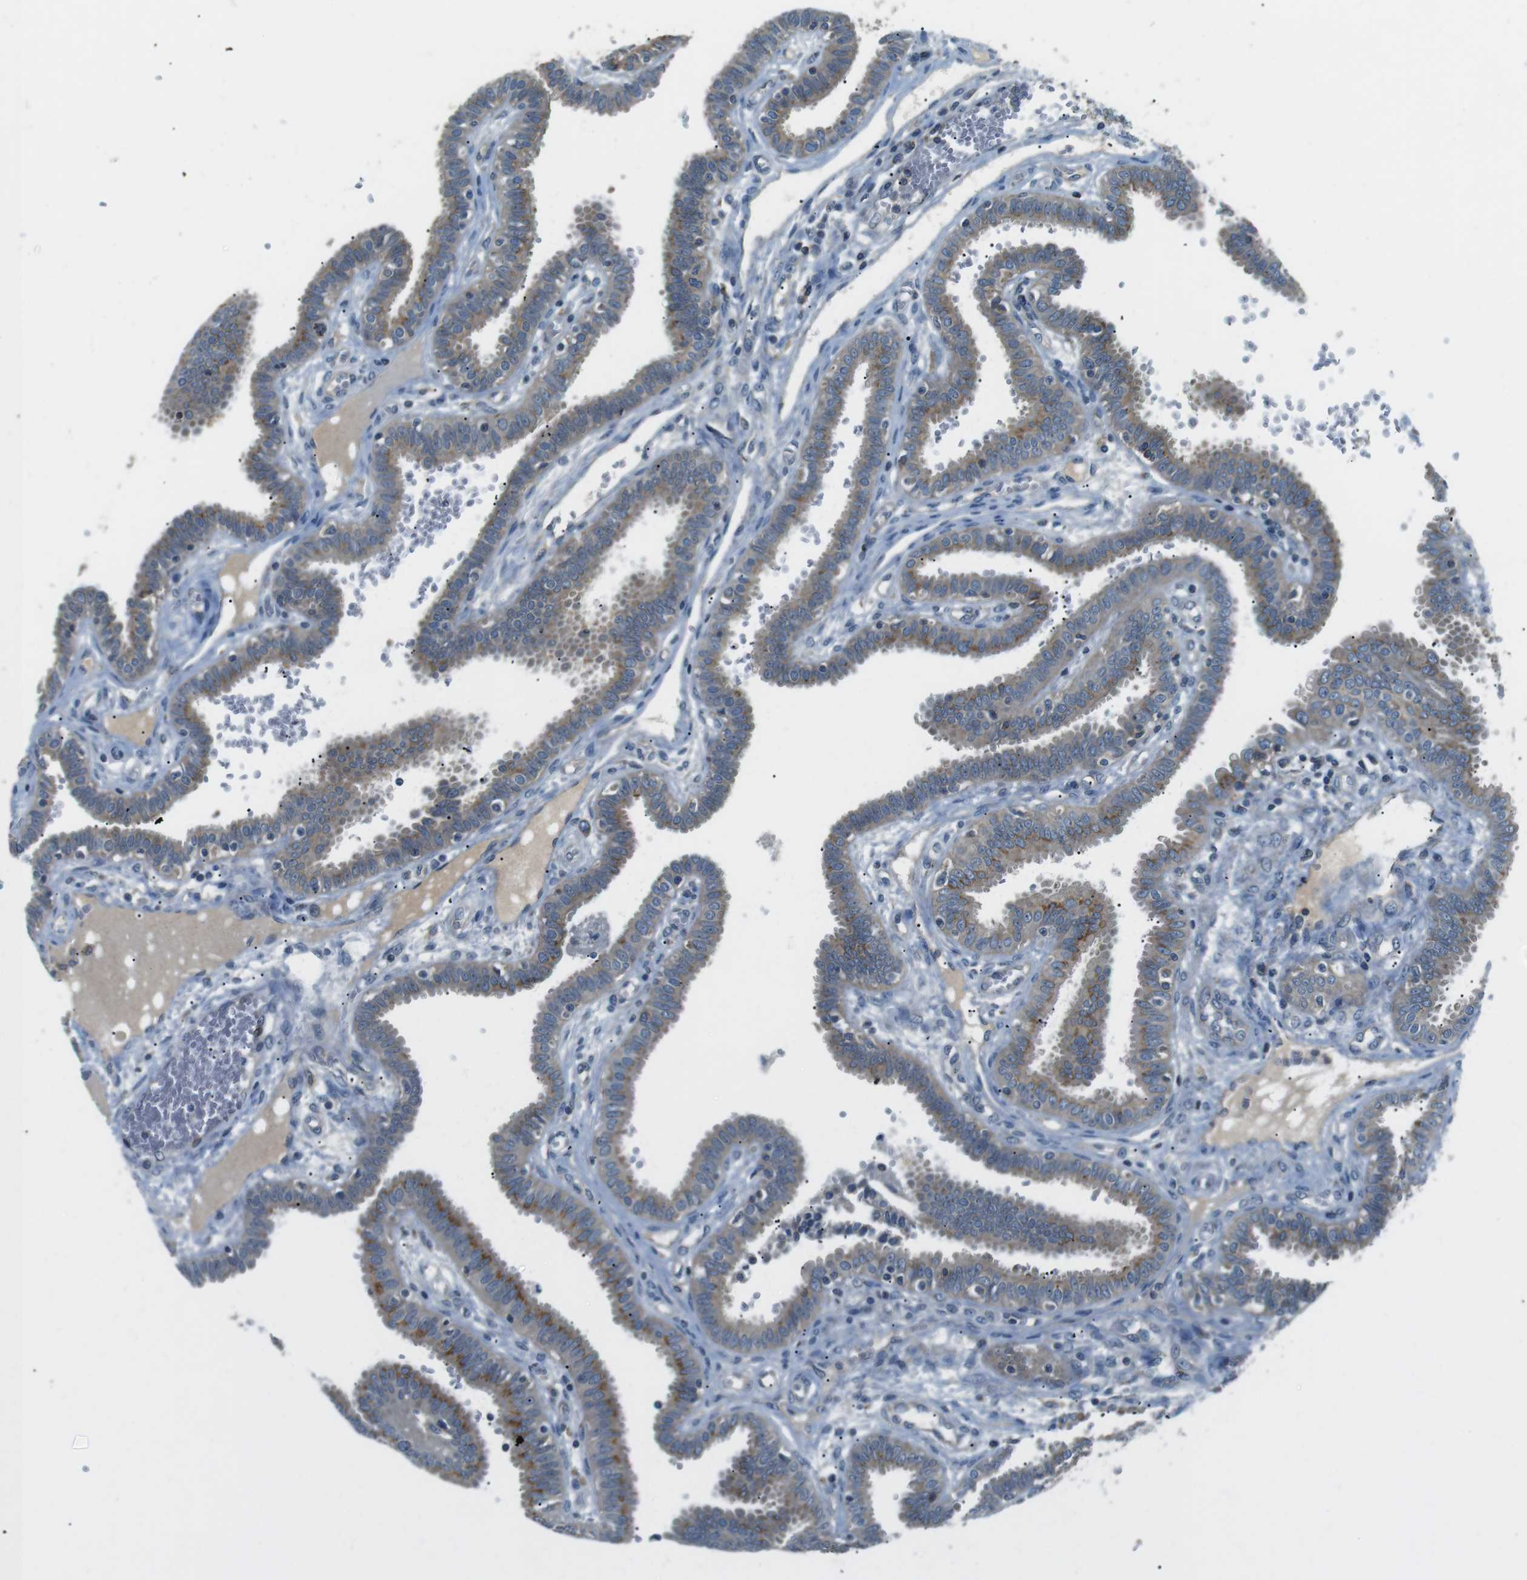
{"staining": {"intensity": "moderate", "quantity": "25%-75%", "location": "cytoplasmic/membranous"}, "tissue": "fallopian tube", "cell_type": "Glandular cells", "image_type": "normal", "snomed": [{"axis": "morphology", "description": "Normal tissue, NOS"}, {"axis": "topography", "description": "Fallopian tube"}], "caption": "Immunohistochemical staining of normal human fallopian tube exhibits medium levels of moderate cytoplasmic/membranous expression in approximately 25%-75% of glandular cells. The staining was performed using DAB (3,3'-diaminobenzidine), with brown indicating positive protein expression. Nuclei are stained blue with hematoxylin.", "gene": "FAM3B", "patient": {"sex": "female", "age": 32}}